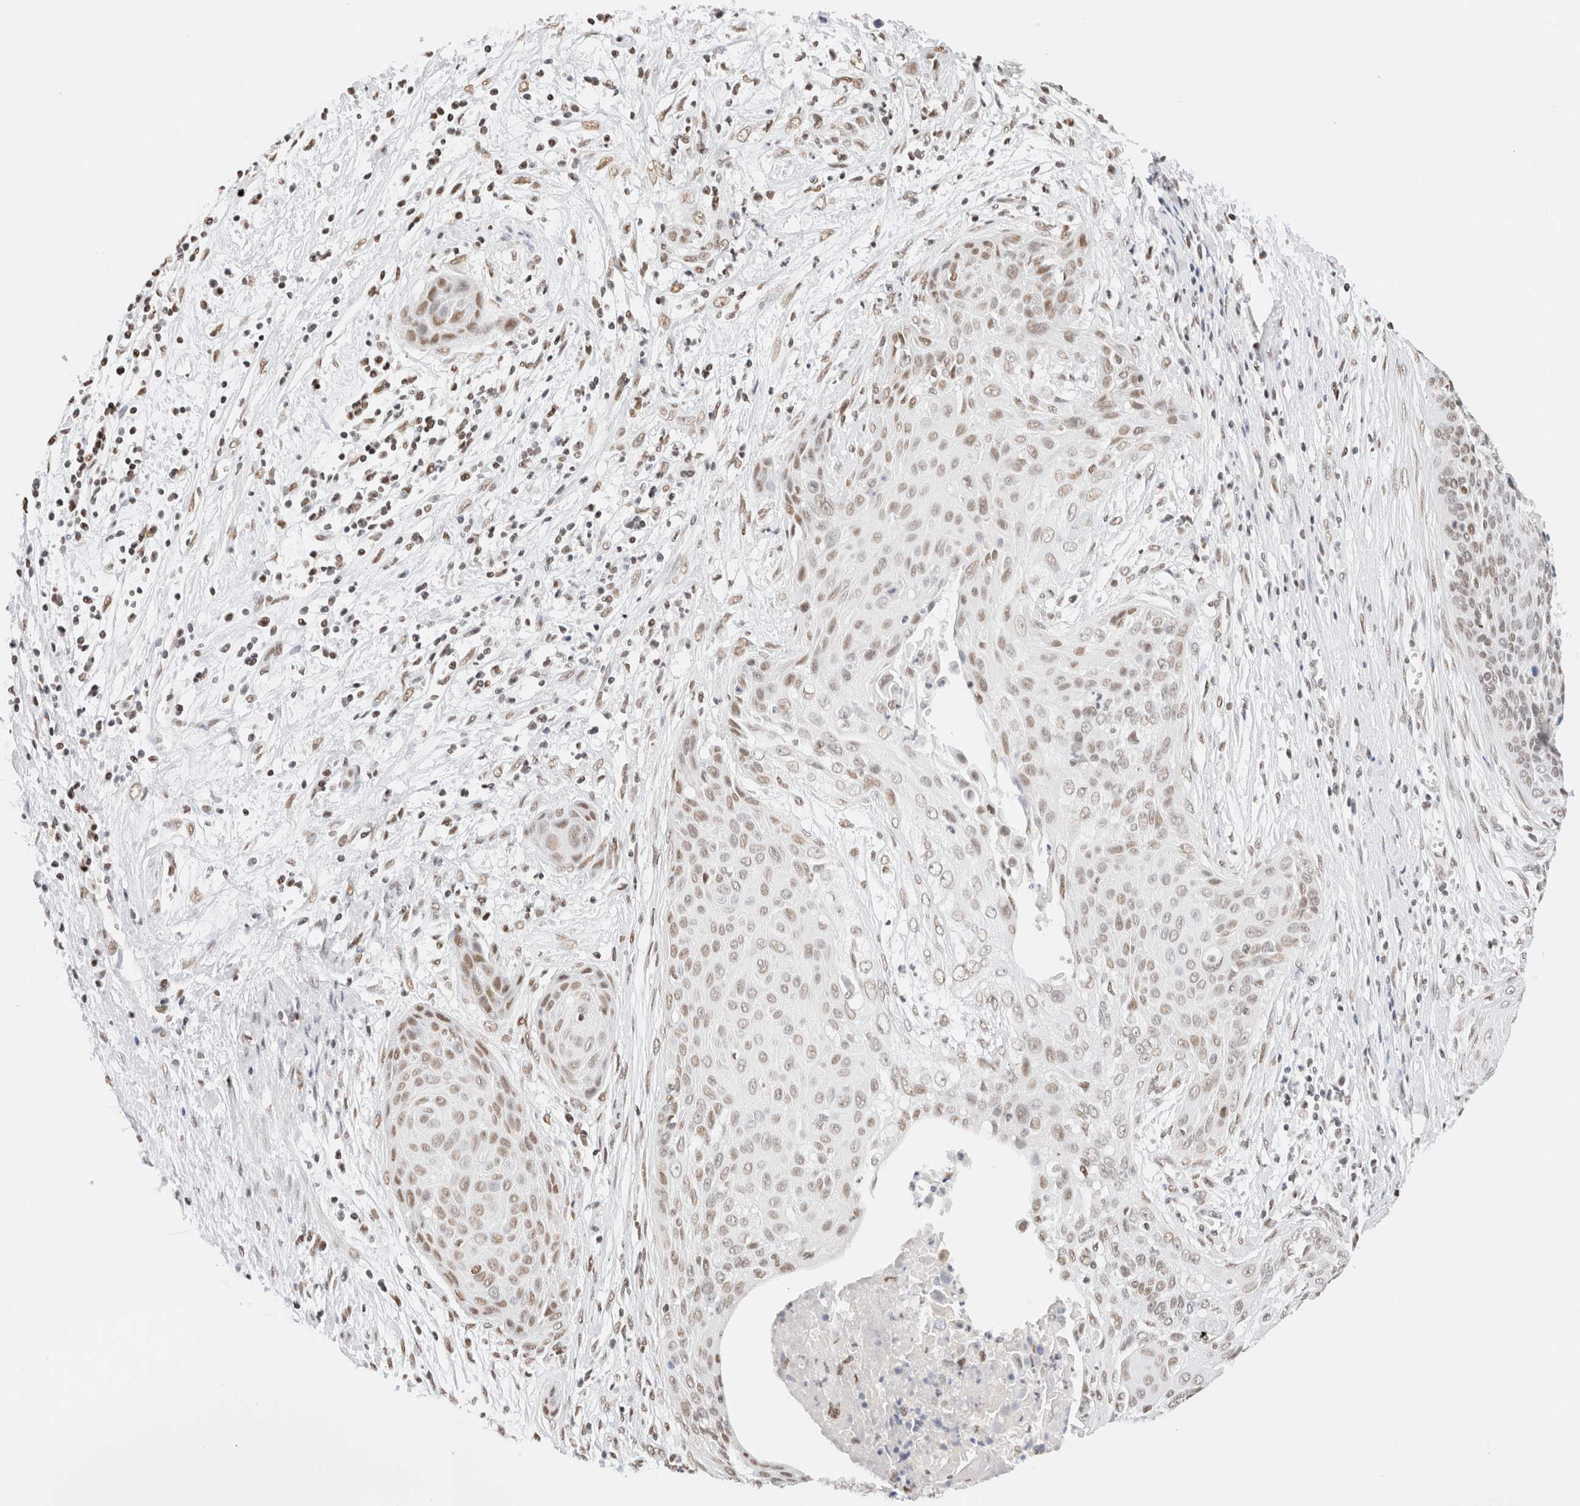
{"staining": {"intensity": "moderate", "quantity": "<25%", "location": "nuclear"}, "tissue": "cervical cancer", "cell_type": "Tumor cells", "image_type": "cancer", "snomed": [{"axis": "morphology", "description": "Squamous cell carcinoma, NOS"}, {"axis": "topography", "description": "Cervix"}], "caption": "Cervical squamous cell carcinoma stained with immunohistochemistry shows moderate nuclear expression in about <25% of tumor cells.", "gene": "SUPT3H", "patient": {"sex": "female", "age": 55}}